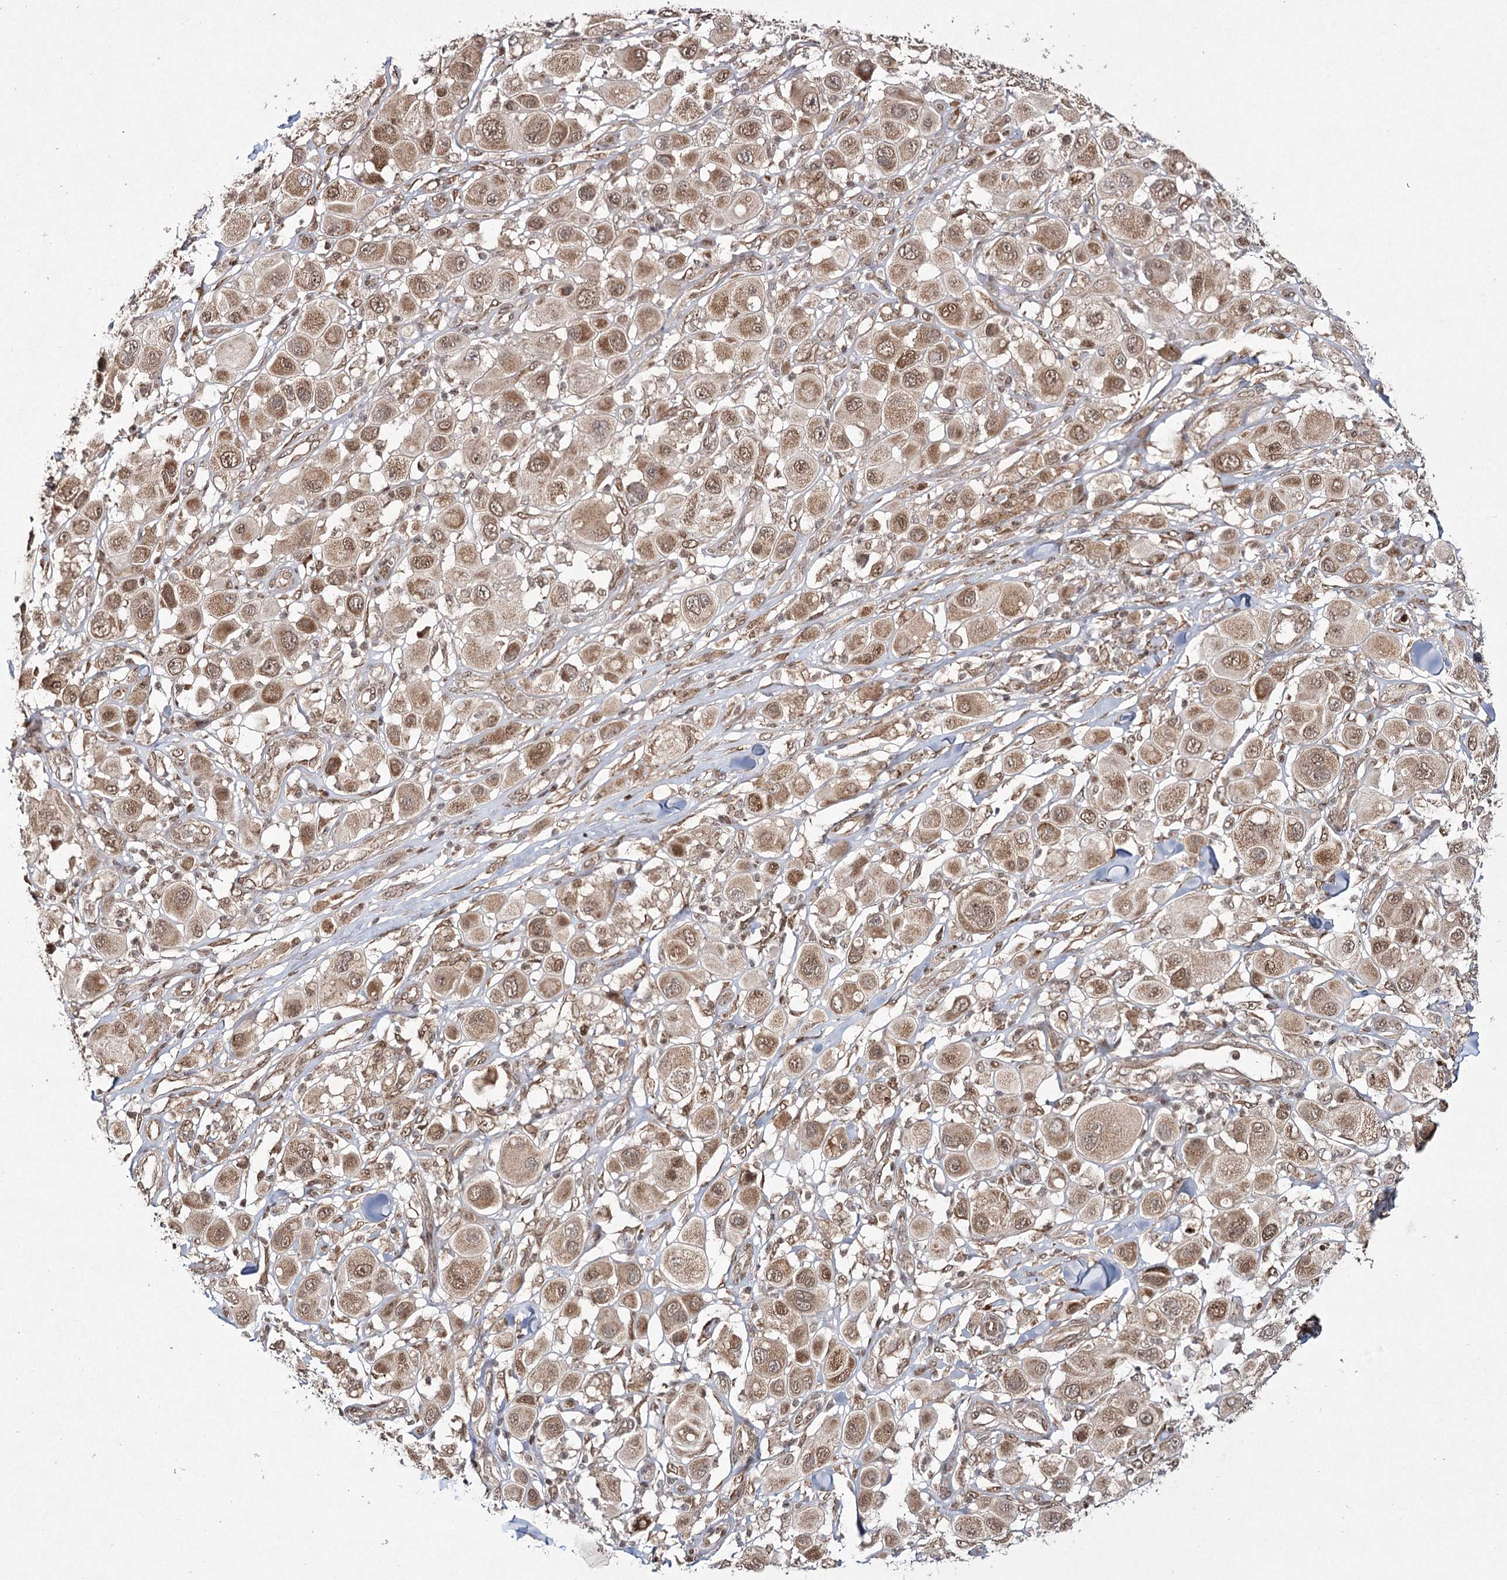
{"staining": {"intensity": "moderate", "quantity": ">75%", "location": "cytoplasmic/membranous,nuclear"}, "tissue": "melanoma", "cell_type": "Tumor cells", "image_type": "cancer", "snomed": [{"axis": "morphology", "description": "Malignant melanoma, Metastatic site"}, {"axis": "topography", "description": "Skin"}], "caption": "A micrograph showing moderate cytoplasmic/membranous and nuclear expression in about >75% of tumor cells in melanoma, as visualized by brown immunohistochemical staining.", "gene": "TRNT1", "patient": {"sex": "male", "age": 41}}